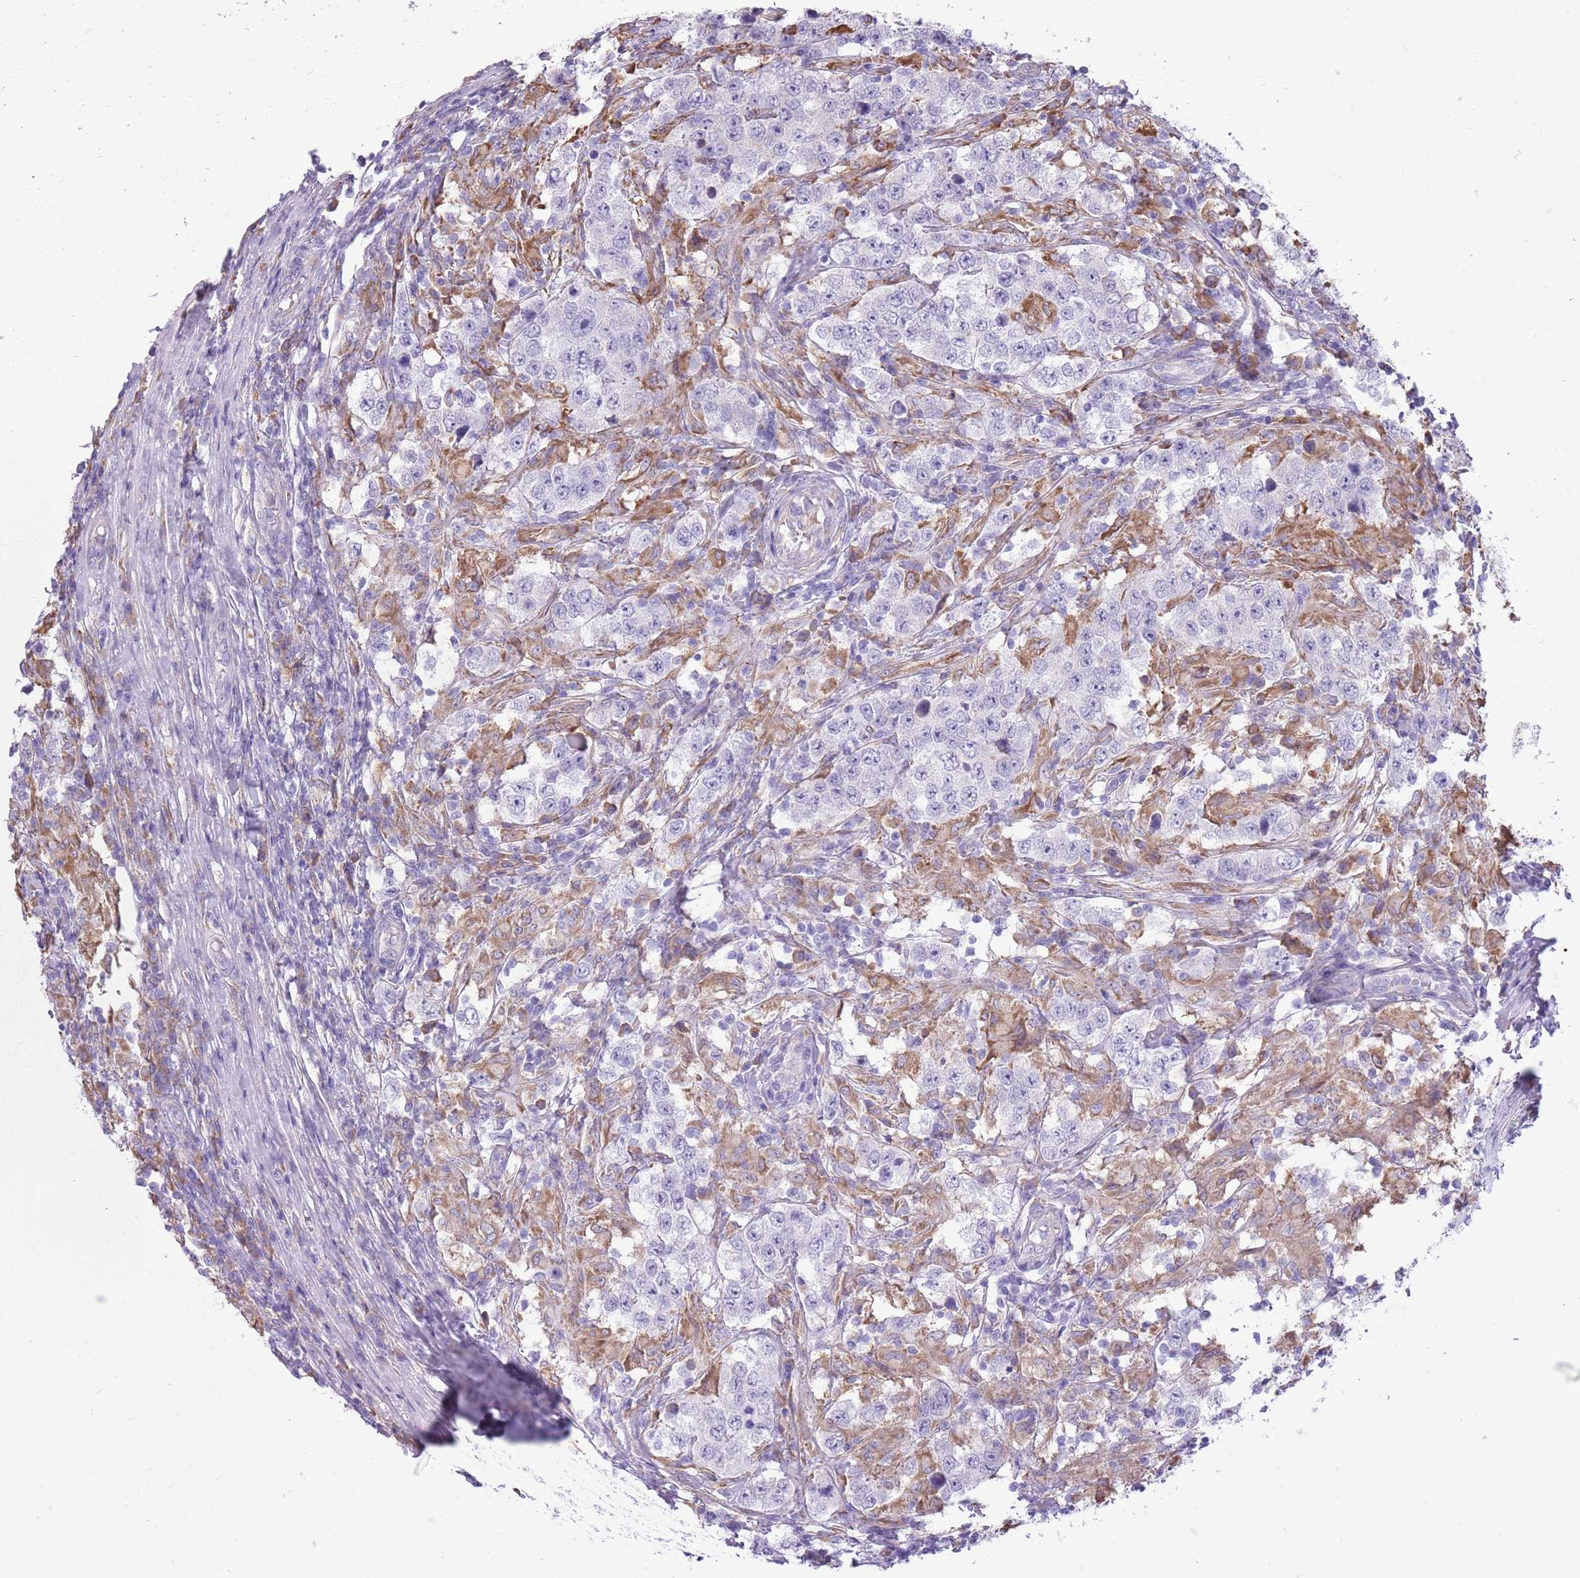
{"staining": {"intensity": "negative", "quantity": "none", "location": "none"}, "tissue": "testis cancer", "cell_type": "Tumor cells", "image_type": "cancer", "snomed": [{"axis": "morphology", "description": "Seminoma, NOS"}, {"axis": "morphology", "description": "Carcinoma, Embryonal, NOS"}, {"axis": "topography", "description": "Testis"}], "caption": "A photomicrograph of seminoma (testis) stained for a protein reveals no brown staining in tumor cells.", "gene": "KCTD19", "patient": {"sex": "male", "age": 41}}